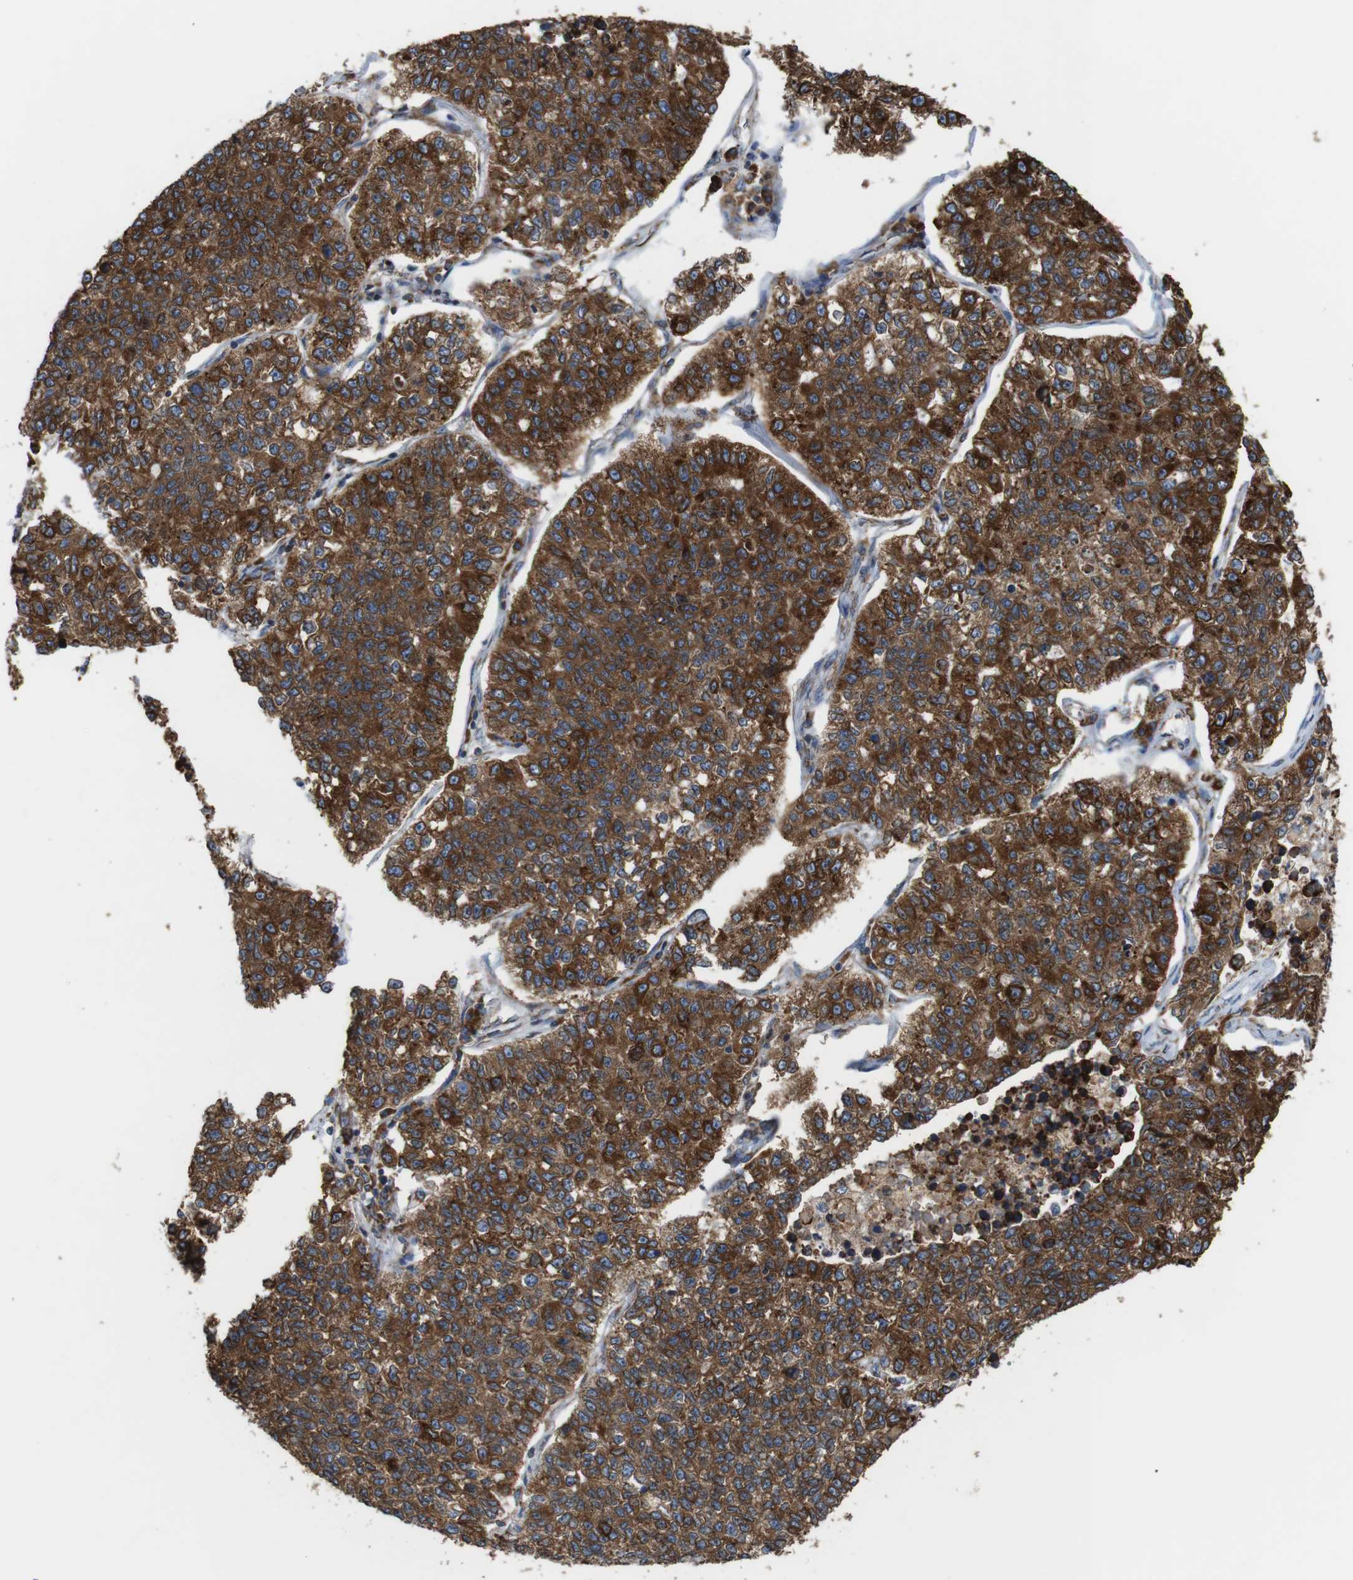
{"staining": {"intensity": "moderate", "quantity": ">75%", "location": "cytoplasmic/membranous"}, "tissue": "lung cancer", "cell_type": "Tumor cells", "image_type": "cancer", "snomed": [{"axis": "morphology", "description": "Adenocarcinoma, NOS"}, {"axis": "topography", "description": "Lung"}], "caption": "DAB (3,3'-diaminobenzidine) immunohistochemical staining of adenocarcinoma (lung) shows moderate cytoplasmic/membranous protein staining in approximately >75% of tumor cells.", "gene": "UGGT1", "patient": {"sex": "male", "age": 49}}